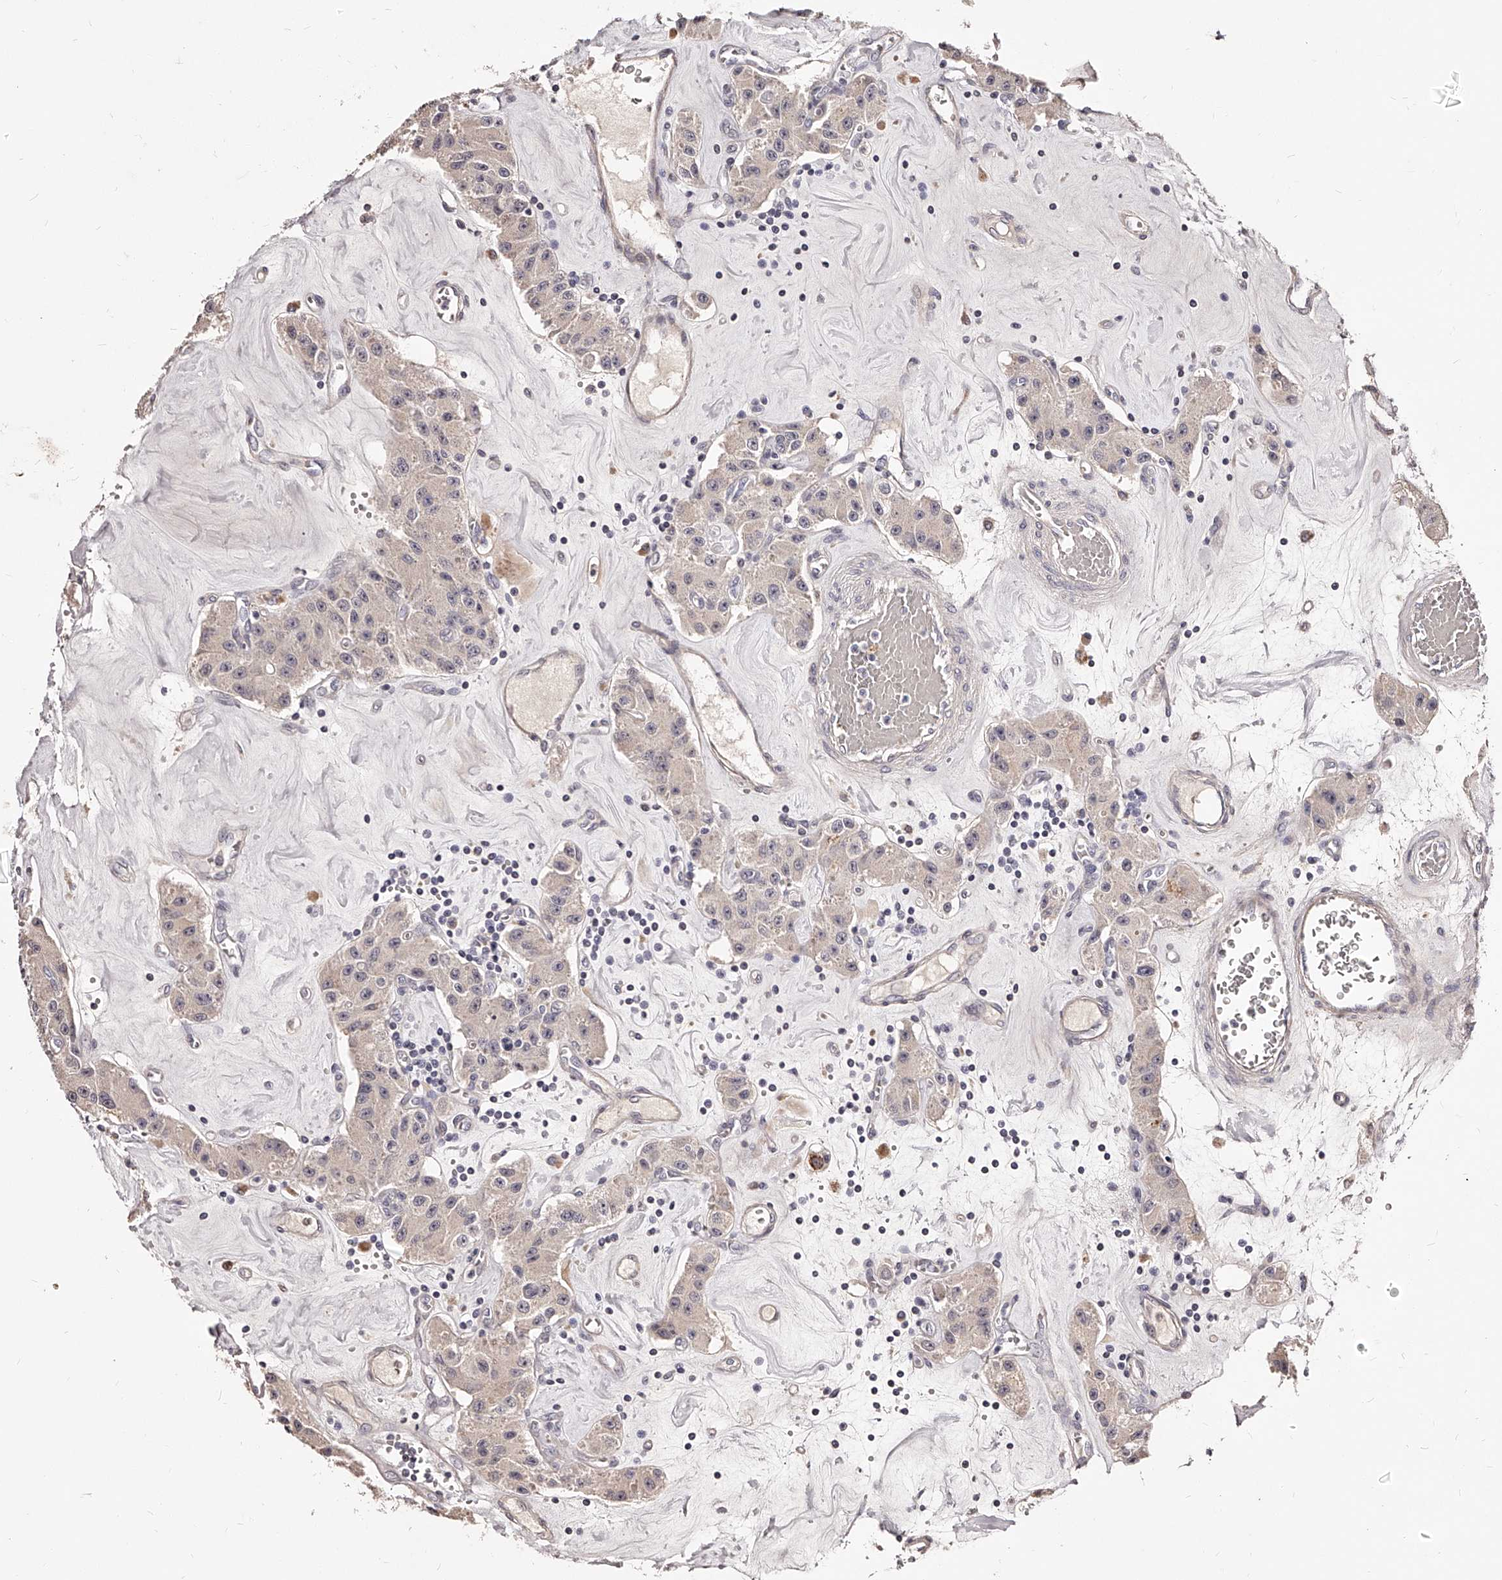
{"staining": {"intensity": "negative", "quantity": "none", "location": "none"}, "tissue": "carcinoid", "cell_type": "Tumor cells", "image_type": "cancer", "snomed": [{"axis": "morphology", "description": "Carcinoid, malignant, NOS"}, {"axis": "topography", "description": "Pancreas"}], "caption": "Human carcinoid stained for a protein using immunohistochemistry (IHC) exhibits no positivity in tumor cells.", "gene": "ZNF502", "patient": {"sex": "male", "age": 41}}